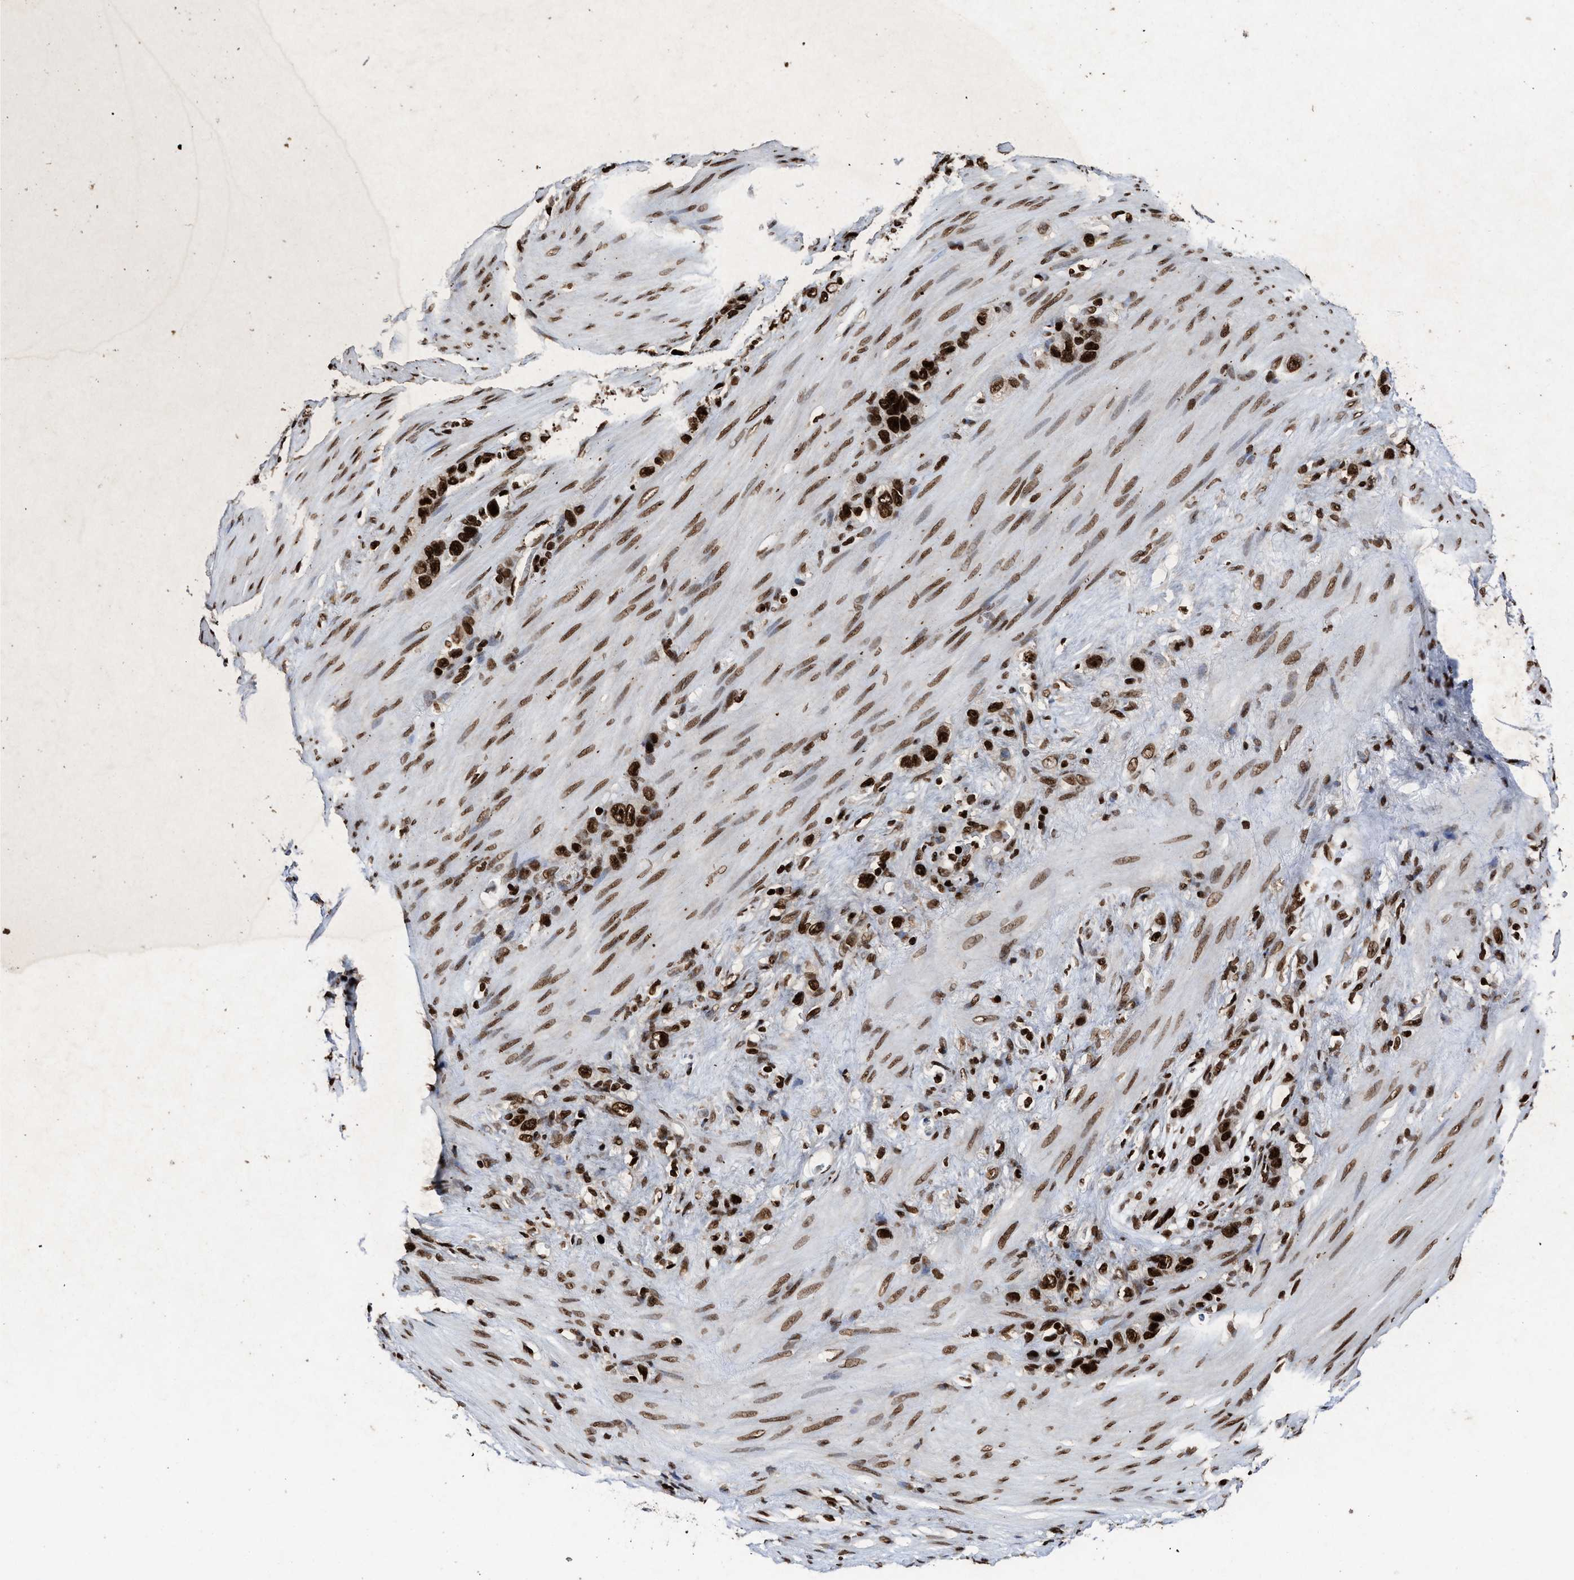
{"staining": {"intensity": "strong", "quantity": ">75%", "location": "nuclear"}, "tissue": "stomach cancer", "cell_type": "Tumor cells", "image_type": "cancer", "snomed": [{"axis": "morphology", "description": "Adenocarcinoma, NOS"}, {"axis": "morphology", "description": "Adenocarcinoma, High grade"}, {"axis": "topography", "description": "Stomach, upper"}, {"axis": "topography", "description": "Stomach, lower"}], "caption": "An immunohistochemistry (IHC) image of neoplastic tissue is shown. Protein staining in brown labels strong nuclear positivity in stomach cancer (adenocarcinoma) within tumor cells. (Stains: DAB in brown, nuclei in blue, Microscopy: brightfield microscopy at high magnification).", "gene": "ALYREF", "patient": {"sex": "female", "age": 65}}